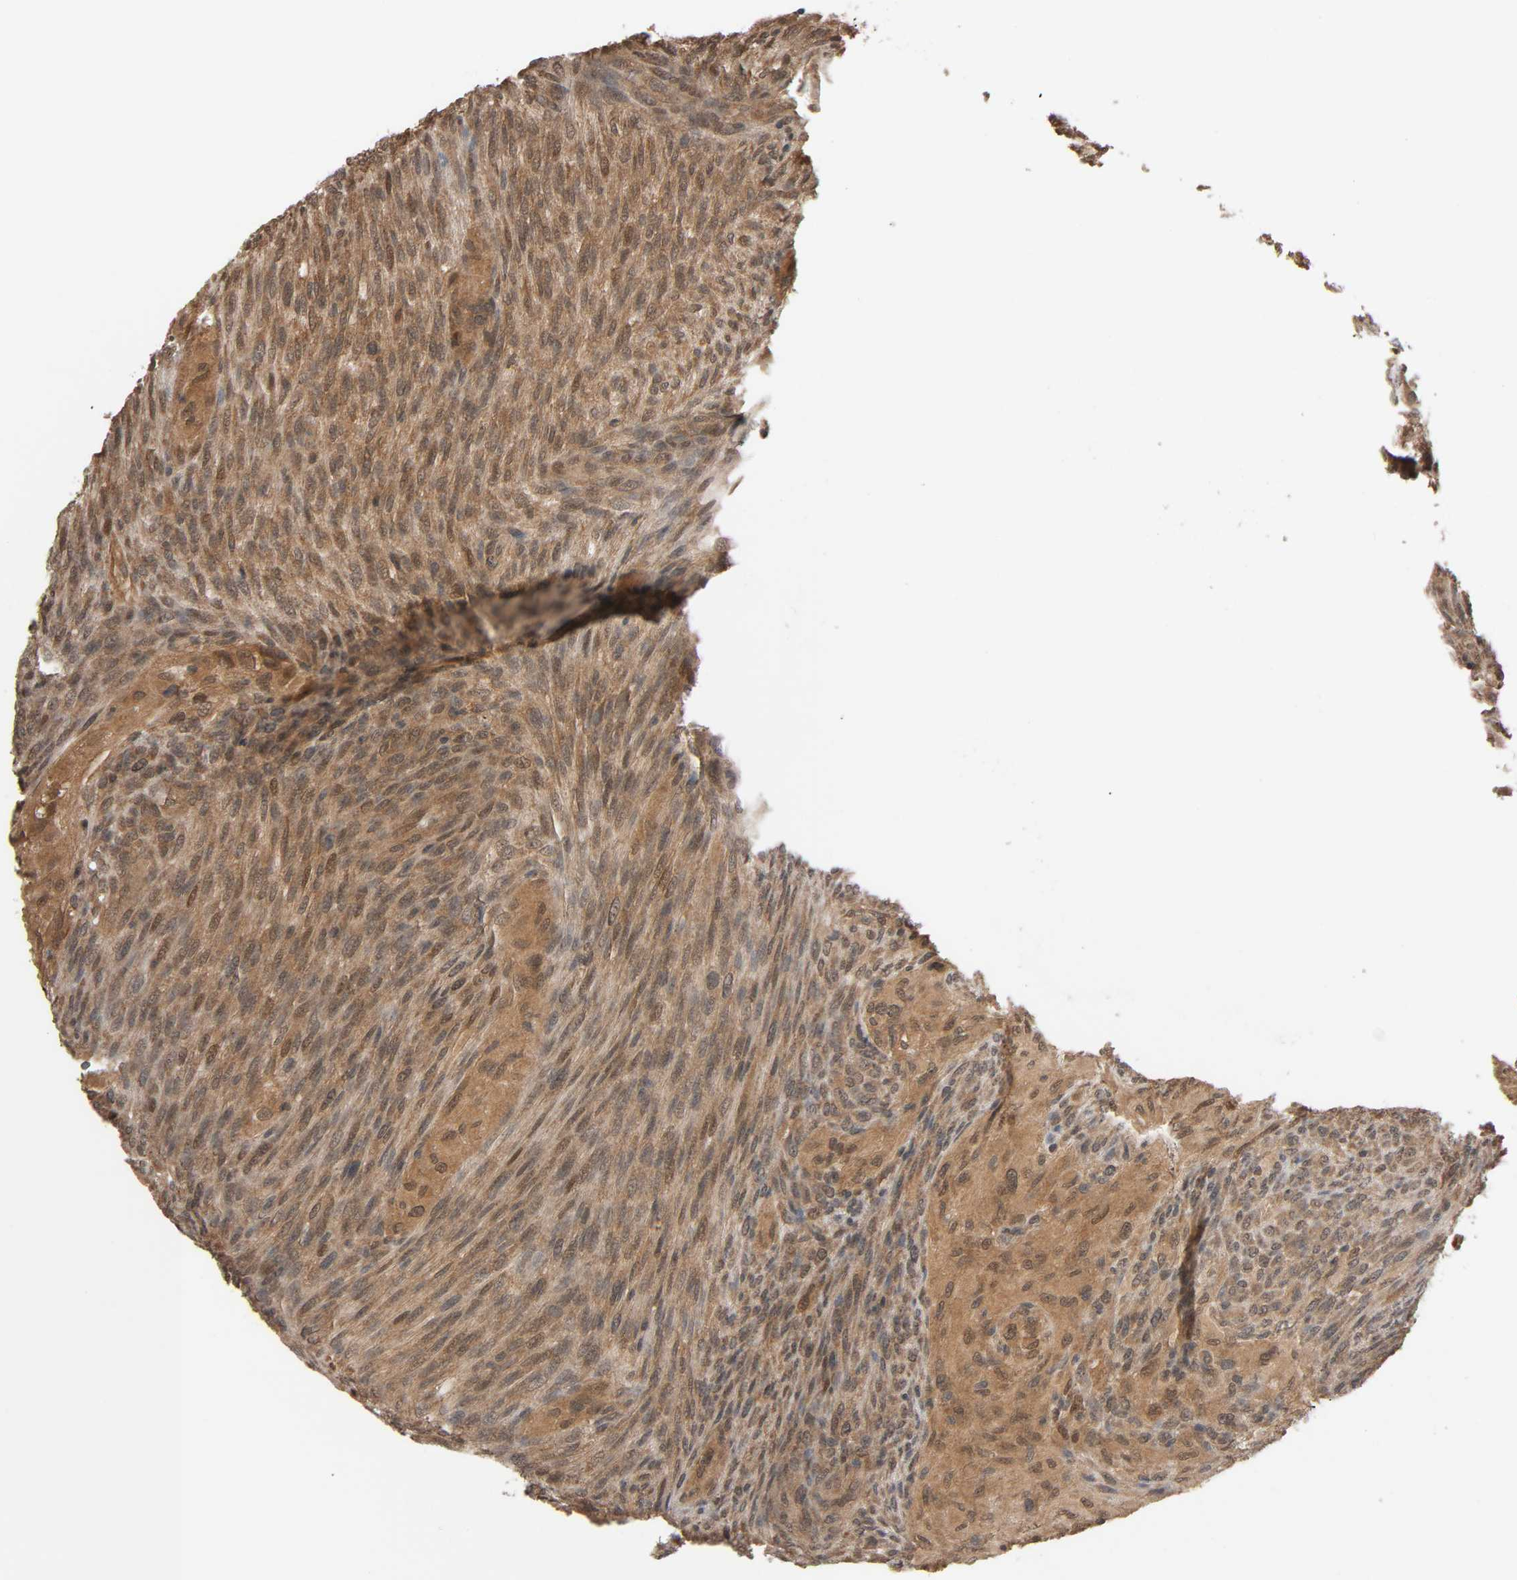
{"staining": {"intensity": "moderate", "quantity": ">75%", "location": "cytoplasmic/membranous,nuclear"}, "tissue": "glioma", "cell_type": "Tumor cells", "image_type": "cancer", "snomed": [{"axis": "morphology", "description": "Glioma, malignant, High grade"}, {"axis": "topography", "description": "Cerebral cortex"}], "caption": "Glioma stained with immunohistochemistry (IHC) reveals moderate cytoplasmic/membranous and nuclear staining in approximately >75% of tumor cells.", "gene": "NEDD8", "patient": {"sex": "female", "age": 55}}